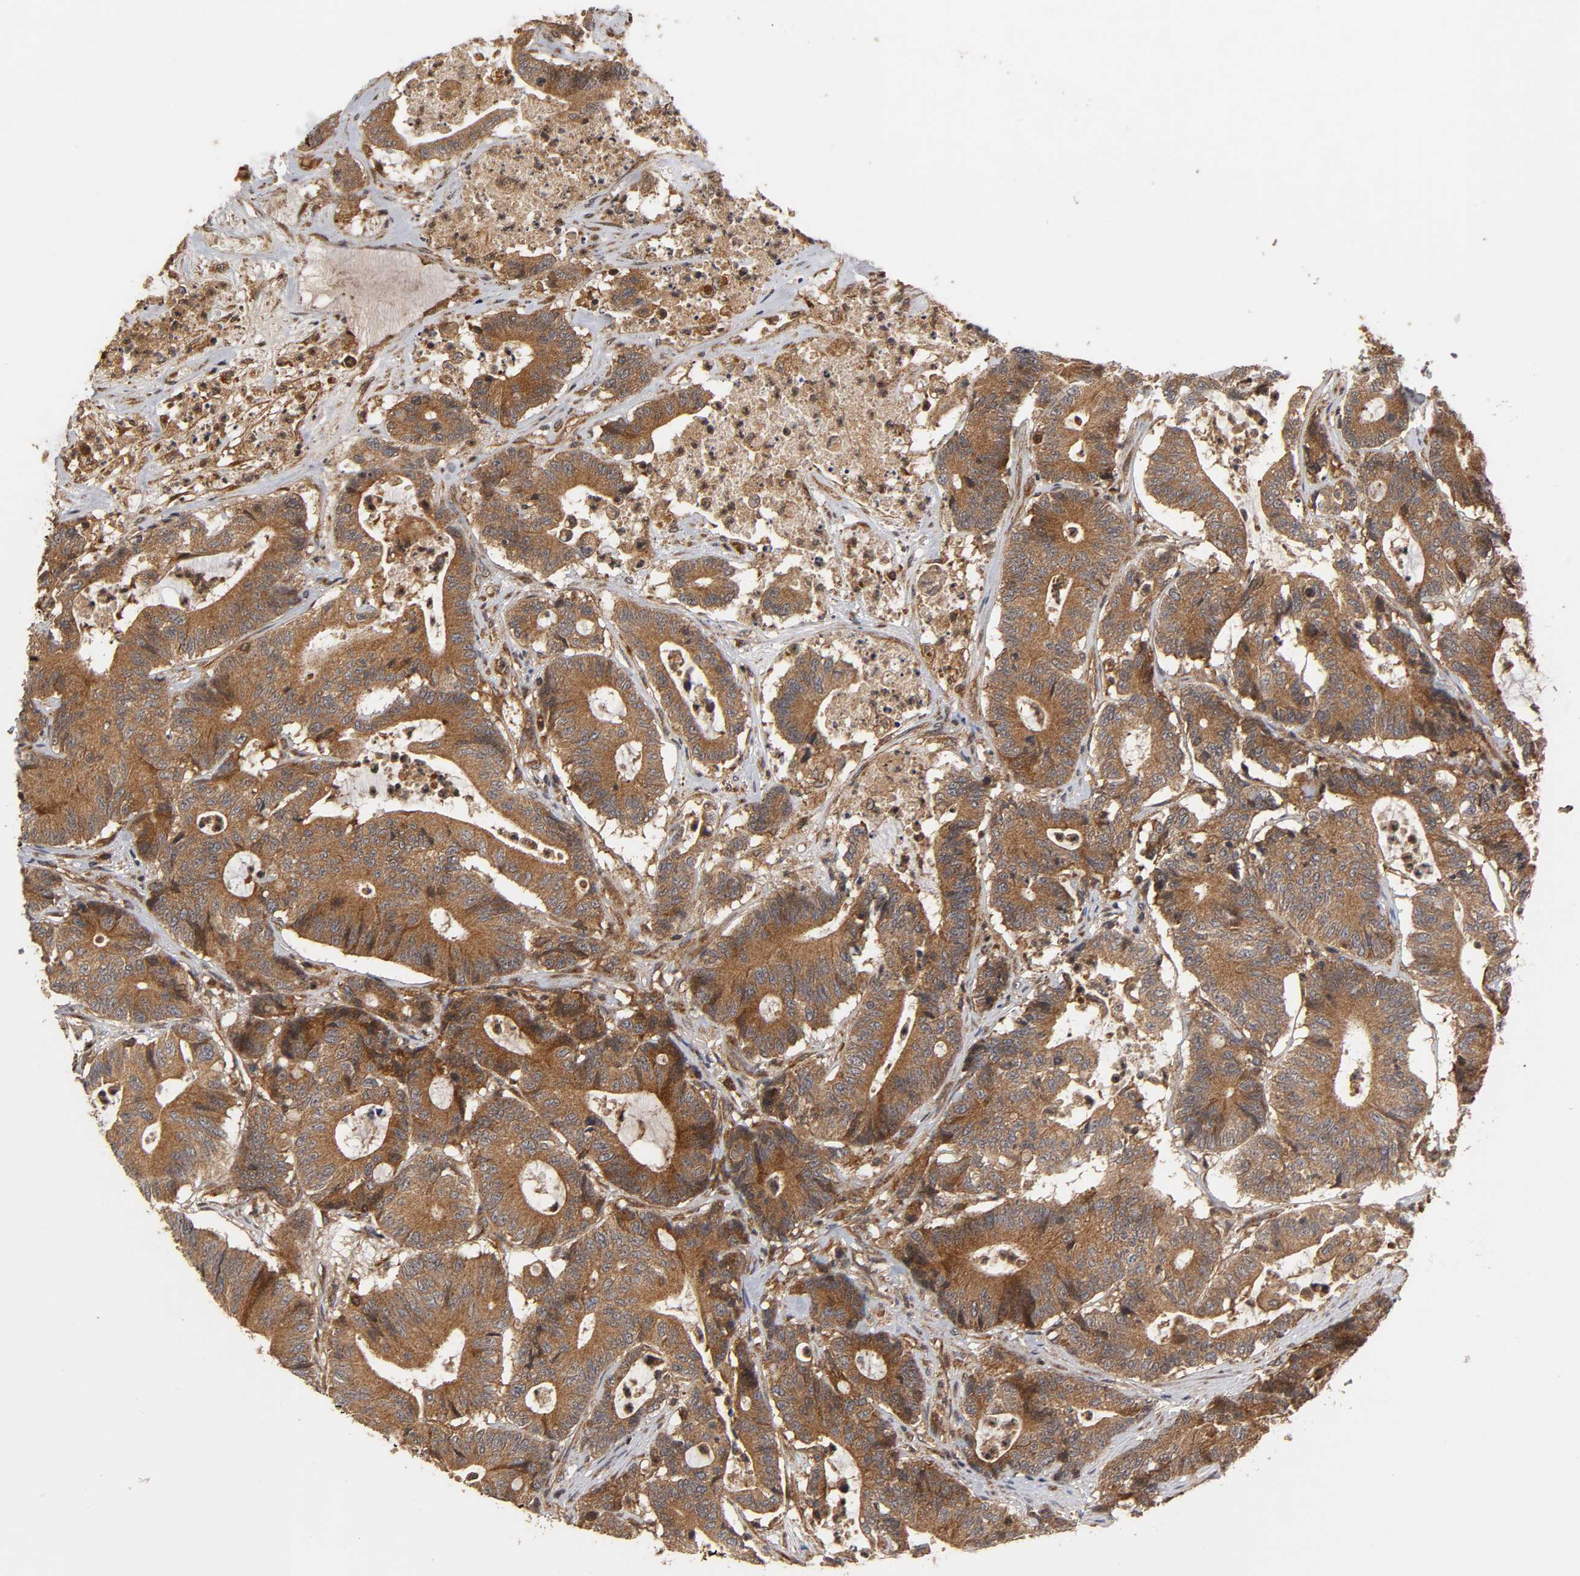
{"staining": {"intensity": "moderate", "quantity": ">75%", "location": "cytoplasmic/membranous"}, "tissue": "colorectal cancer", "cell_type": "Tumor cells", "image_type": "cancer", "snomed": [{"axis": "morphology", "description": "Adenocarcinoma, NOS"}, {"axis": "topography", "description": "Colon"}], "caption": "Colorectal cancer (adenocarcinoma) tissue exhibits moderate cytoplasmic/membranous expression in about >75% of tumor cells, visualized by immunohistochemistry.", "gene": "IKBKB", "patient": {"sex": "female", "age": 84}}